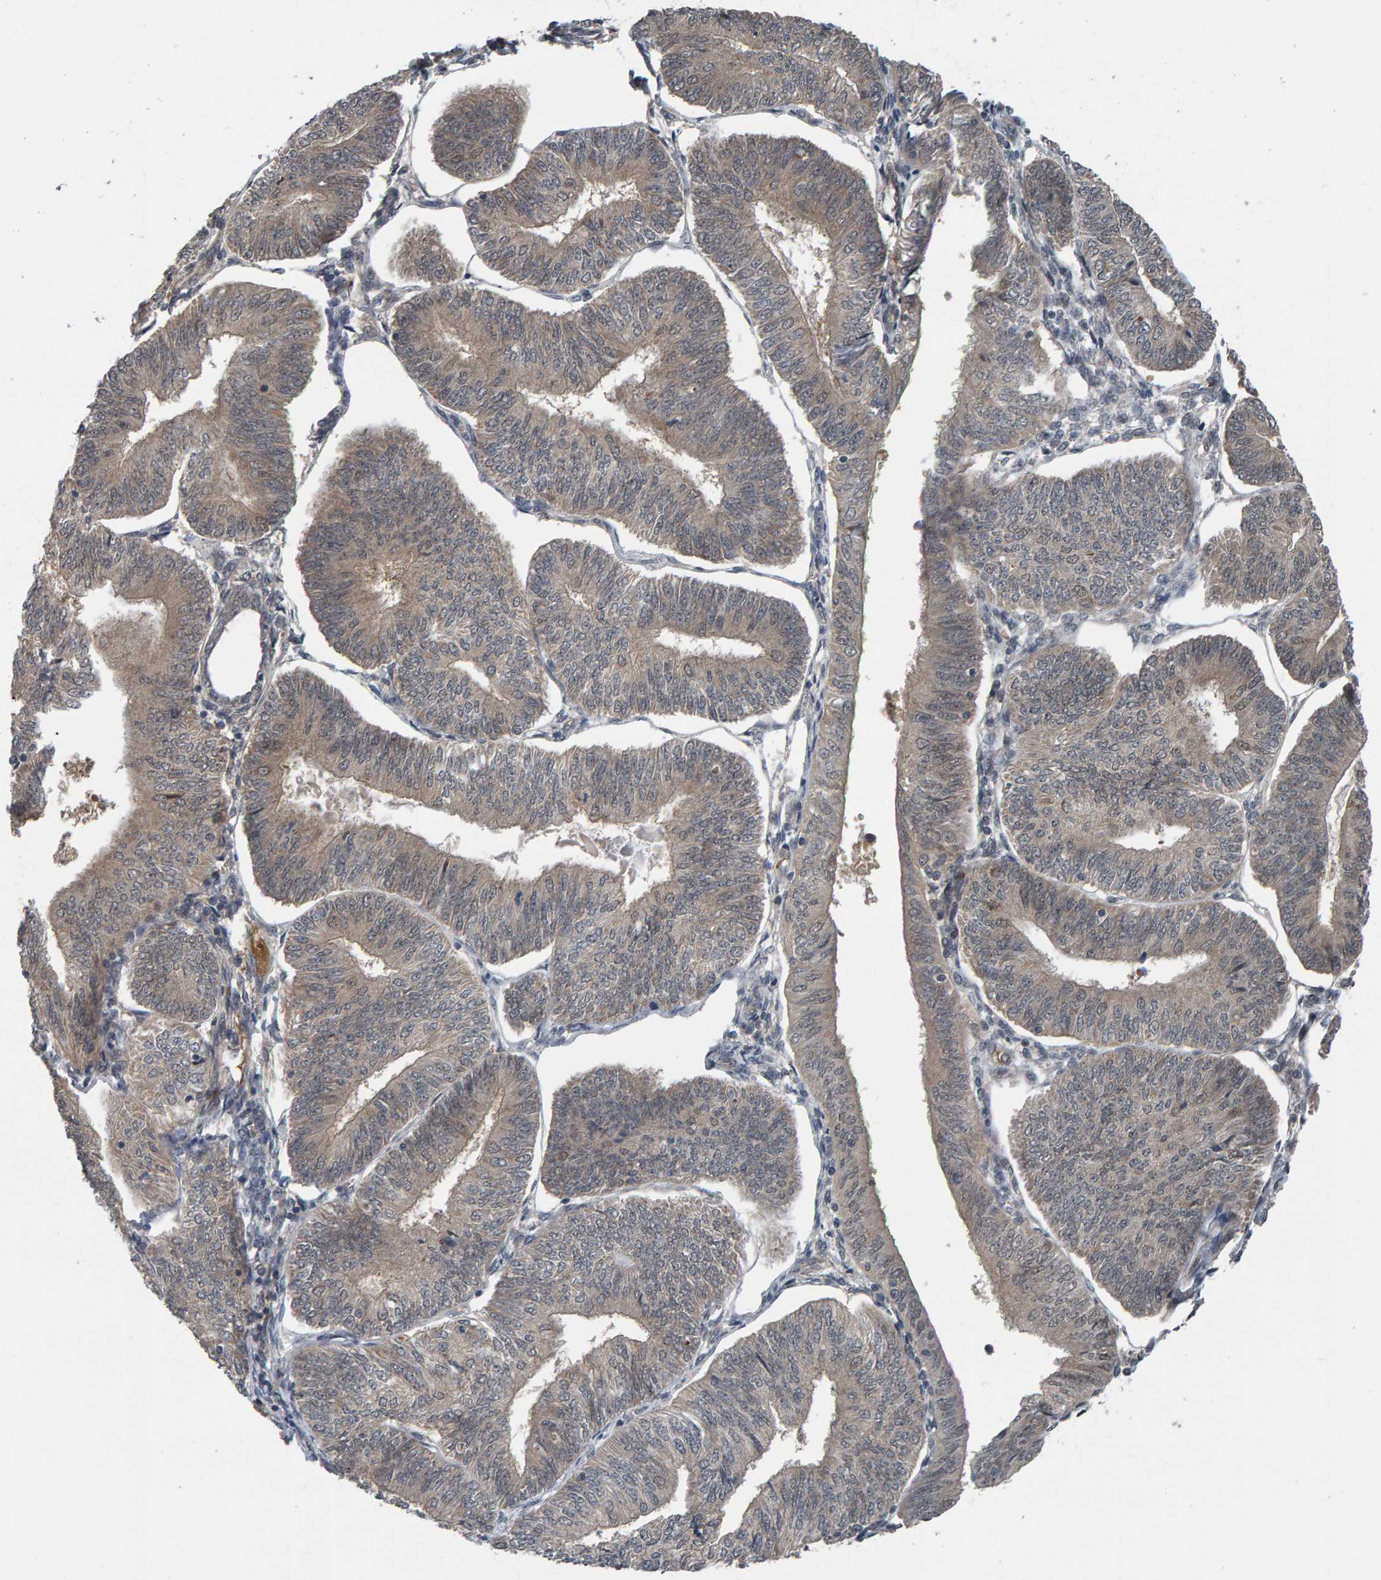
{"staining": {"intensity": "weak", "quantity": "25%-75%", "location": "cytoplasmic/membranous,nuclear"}, "tissue": "endometrial cancer", "cell_type": "Tumor cells", "image_type": "cancer", "snomed": [{"axis": "morphology", "description": "Adenocarcinoma, NOS"}, {"axis": "topography", "description": "Endometrium"}], "caption": "A micrograph showing weak cytoplasmic/membranous and nuclear expression in about 25%-75% of tumor cells in adenocarcinoma (endometrial), as visualized by brown immunohistochemical staining.", "gene": "COASY", "patient": {"sex": "female", "age": 58}}